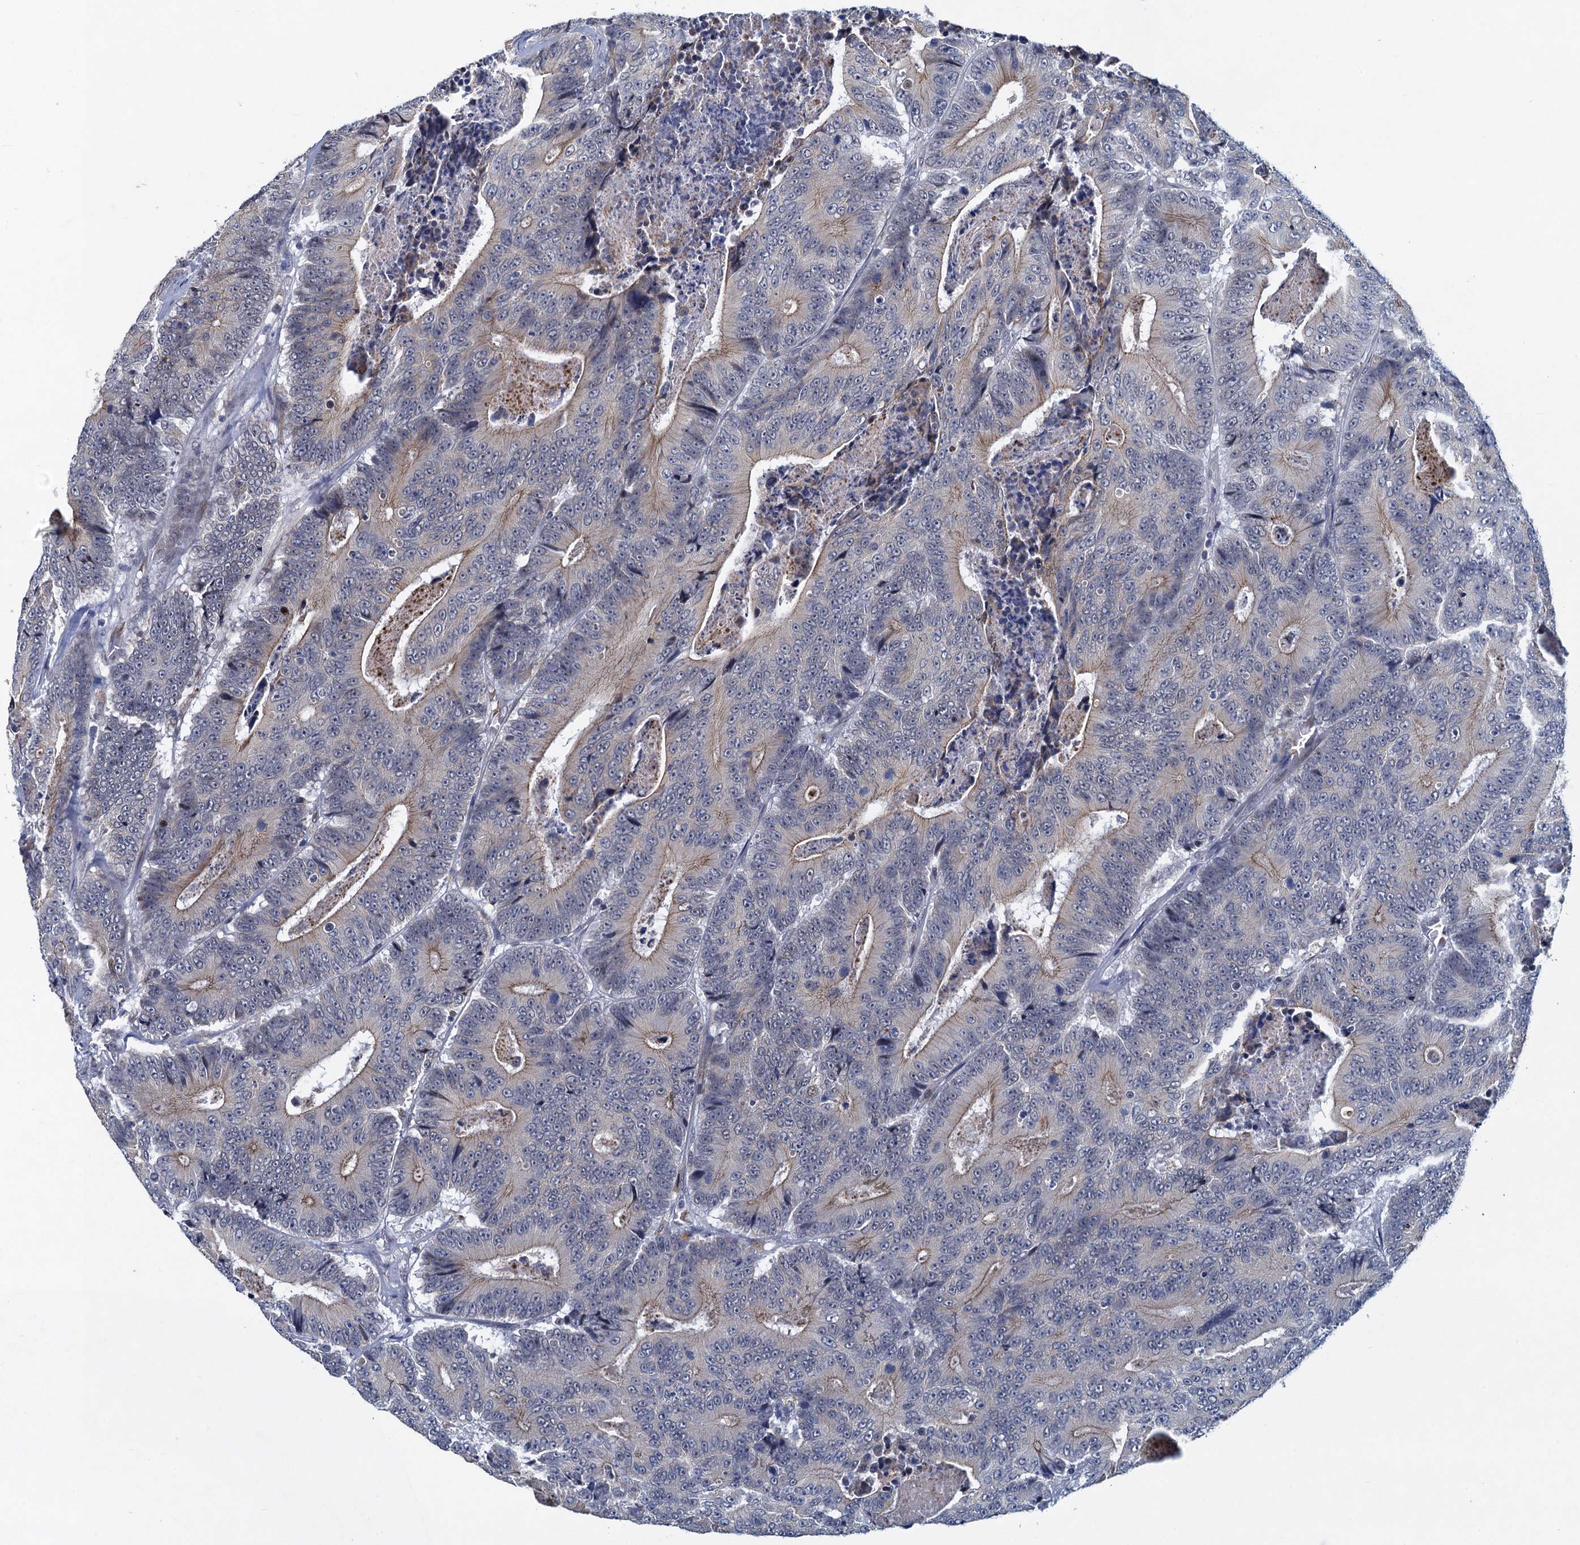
{"staining": {"intensity": "weak", "quantity": "<25%", "location": "cytoplasmic/membranous"}, "tissue": "colorectal cancer", "cell_type": "Tumor cells", "image_type": "cancer", "snomed": [{"axis": "morphology", "description": "Adenocarcinoma, NOS"}, {"axis": "topography", "description": "Colon"}], "caption": "Colorectal cancer was stained to show a protein in brown. There is no significant staining in tumor cells.", "gene": "ATOSA", "patient": {"sex": "male", "age": 83}}